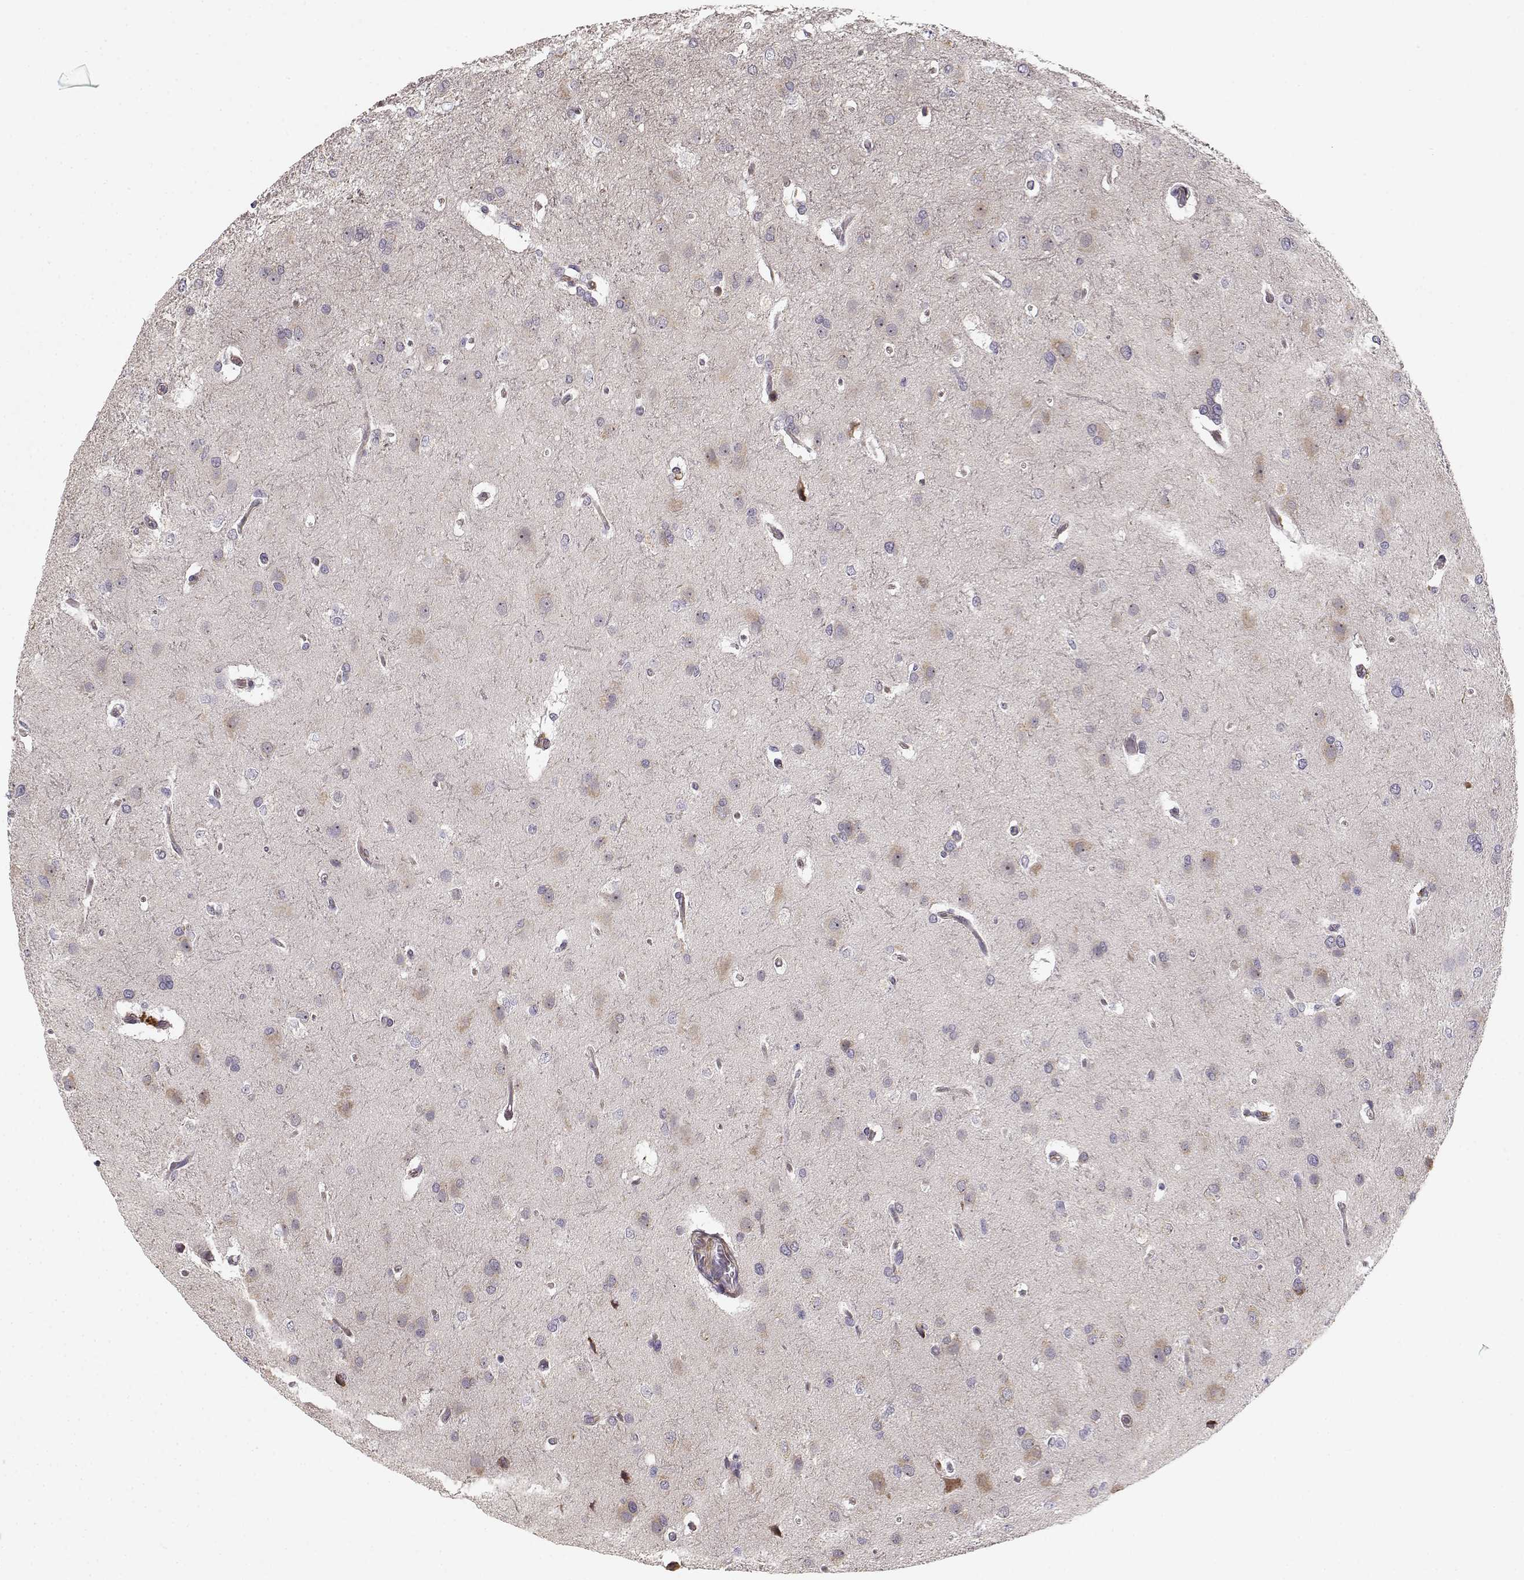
{"staining": {"intensity": "negative", "quantity": "none", "location": "none"}, "tissue": "glioma", "cell_type": "Tumor cells", "image_type": "cancer", "snomed": [{"axis": "morphology", "description": "Glioma, malignant, High grade"}, {"axis": "topography", "description": "Brain"}], "caption": "High-grade glioma (malignant) stained for a protein using immunohistochemistry shows no positivity tumor cells.", "gene": "RGS9BP", "patient": {"sex": "male", "age": 68}}